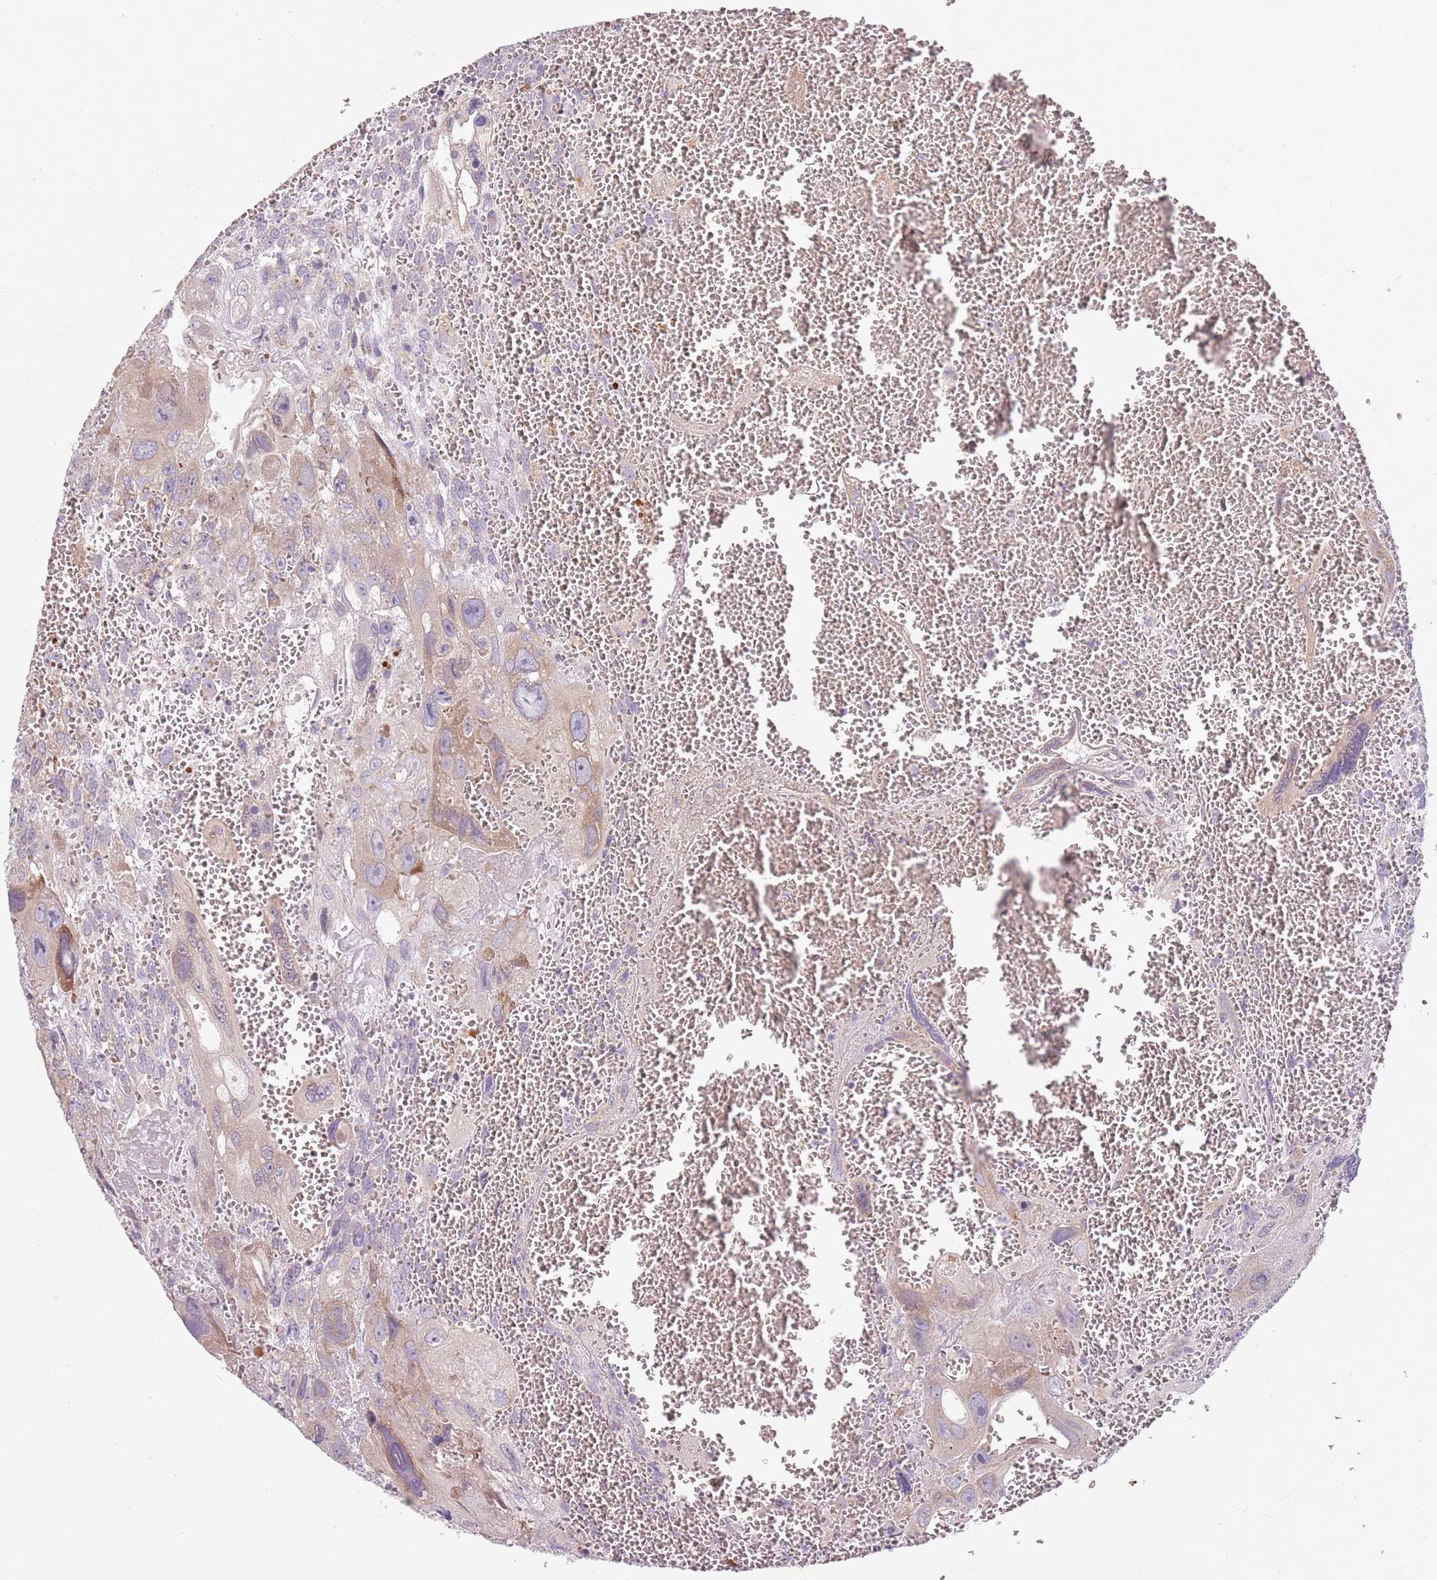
{"staining": {"intensity": "moderate", "quantity": "<25%", "location": "cytoplasmic/membranous"}, "tissue": "testis cancer", "cell_type": "Tumor cells", "image_type": "cancer", "snomed": [{"axis": "morphology", "description": "Carcinoma, Embryonal, NOS"}, {"axis": "topography", "description": "Testis"}], "caption": "A brown stain labels moderate cytoplasmic/membranous expression of a protein in human embryonal carcinoma (testis) tumor cells.", "gene": "HSPA14", "patient": {"sex": "male", "age": 28}}